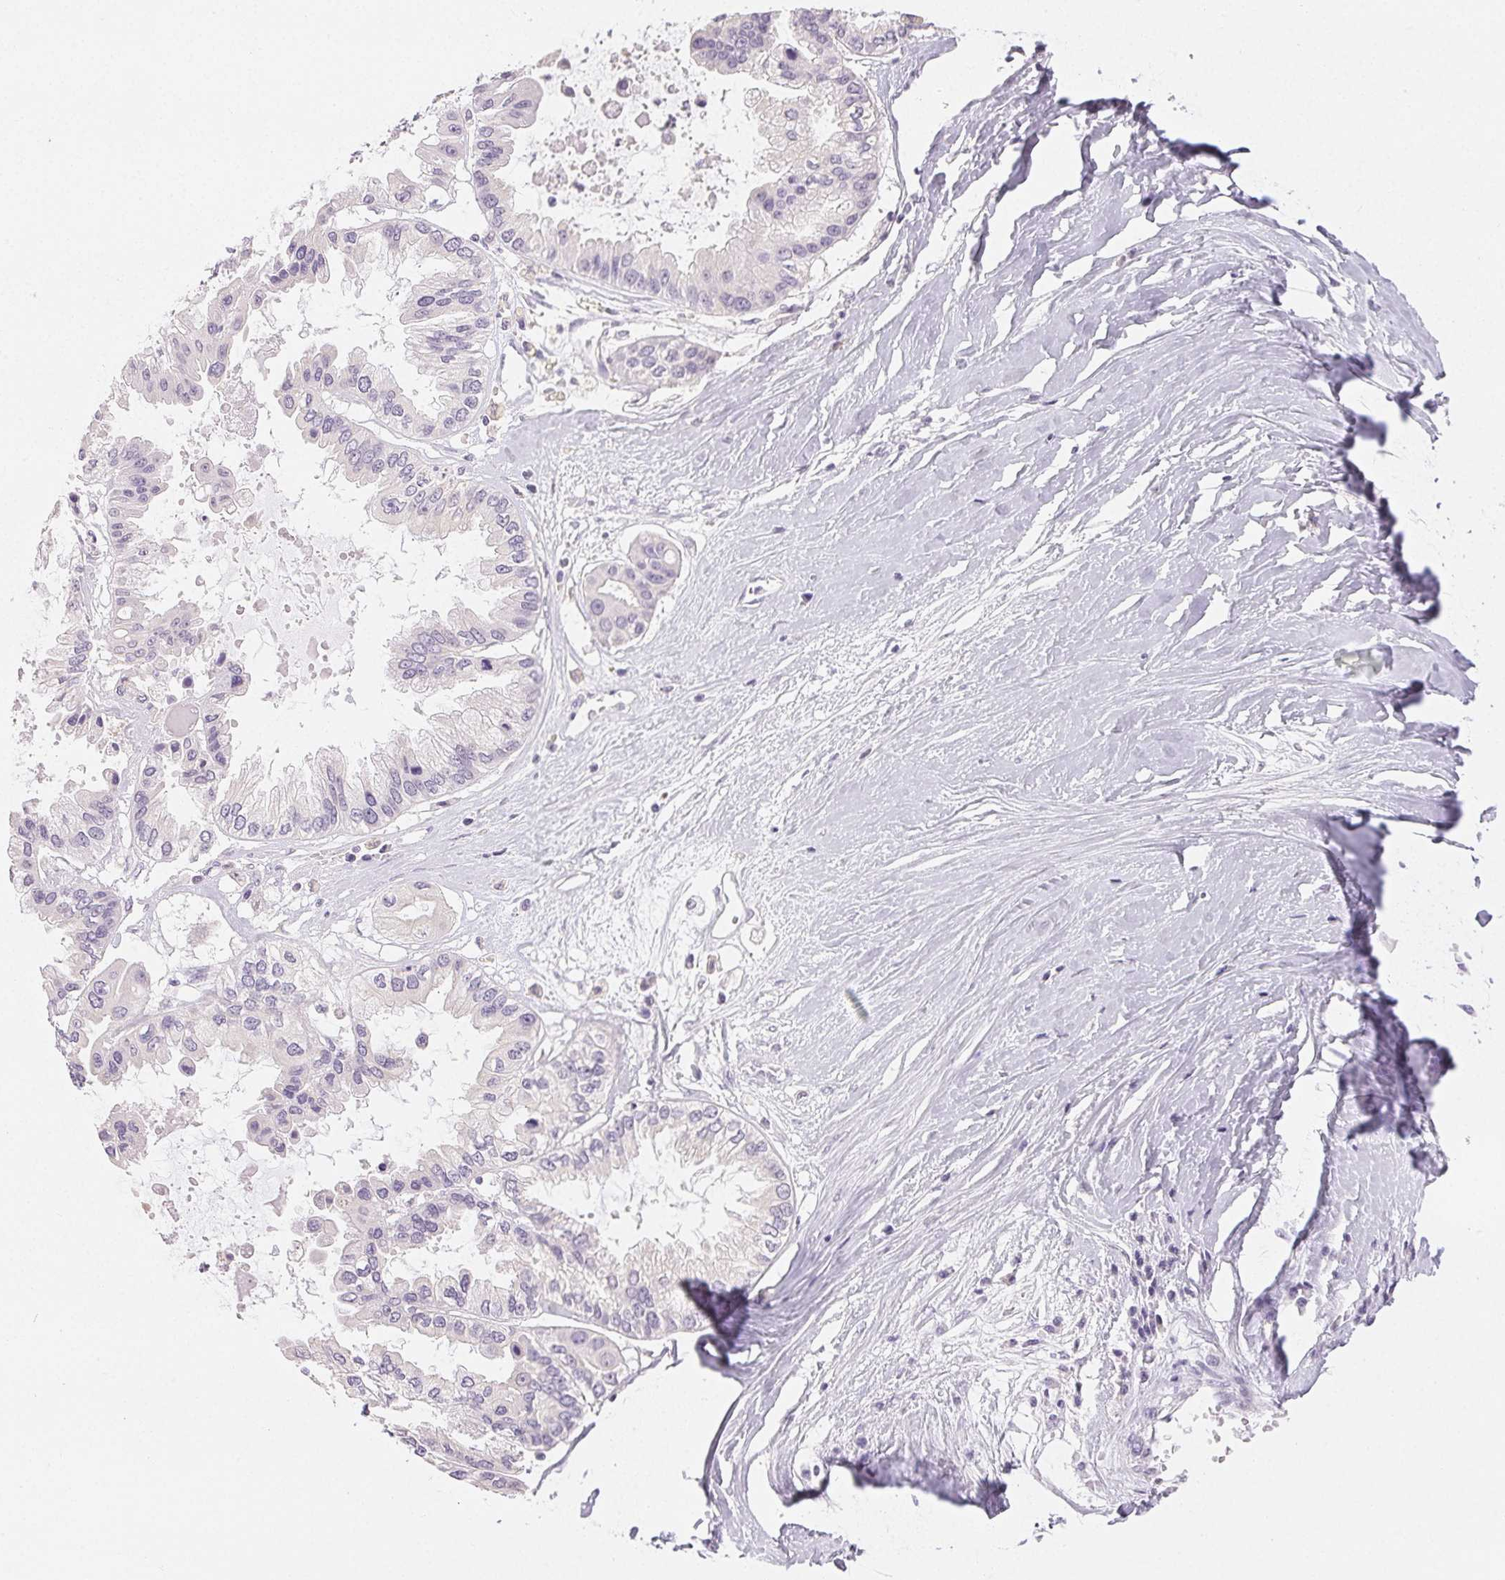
{"staining": {"intensity": "negative", "quantity": "none", "location": "none"}, "tissue": "ovarian cancer", "cell_type": "Tumor cells", "image_type": "cancer", "snomed": [{"axis": "morphology", "description": "Cystadenocarcinoma, serous, NOS"}, {"axis": "topography", "description": "Ovary"}], "caption": "Protein analysis of ovarian cancer (serous cystadenocarcinoma) shows no significant staining in tumor cells. (Immunohistochemistry (ihc), brightfield microscopy, high magnification).", "gene": "SFTPD", "patient": {"sex": "female", "age": 56}}